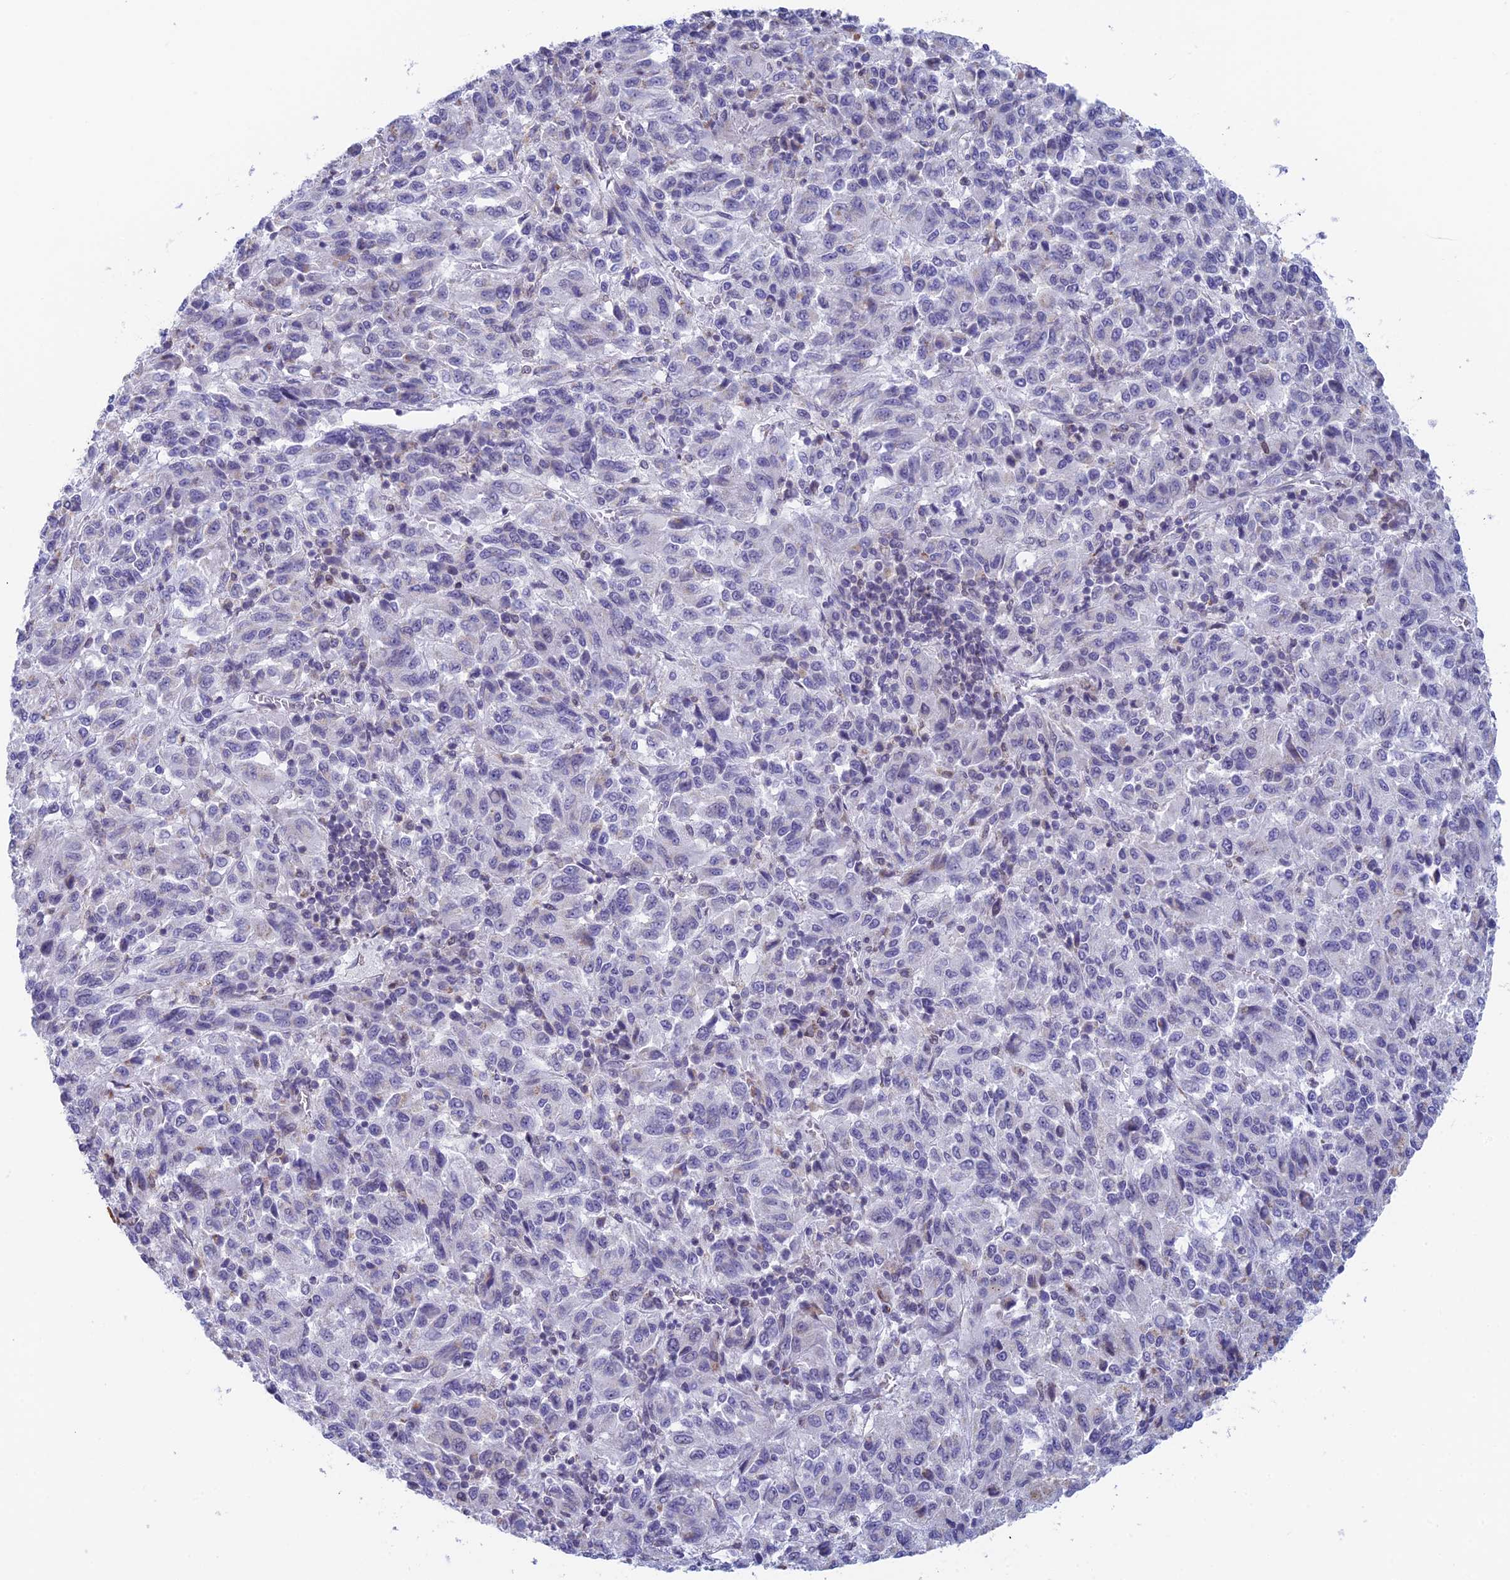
{"staining": {"intensity": "negative", "quantity": "none", "location": "none"}, "tissue": "melanoma", "cell_type": "Tumor cells", "image_type": "cancer", "snomed": [{"axis": "morphology", "description": "Malignant melanoma, Metastatic site"}, {"axis": "topography", "description": "Lung"}], "caption": "A high-resolution histopathology image shows immunohistochemistry staining of melanoma, which reveals no significant positivity in tumor cells.", "gene": "REXO5", "patient": {"sex": "male", "age": 64}}